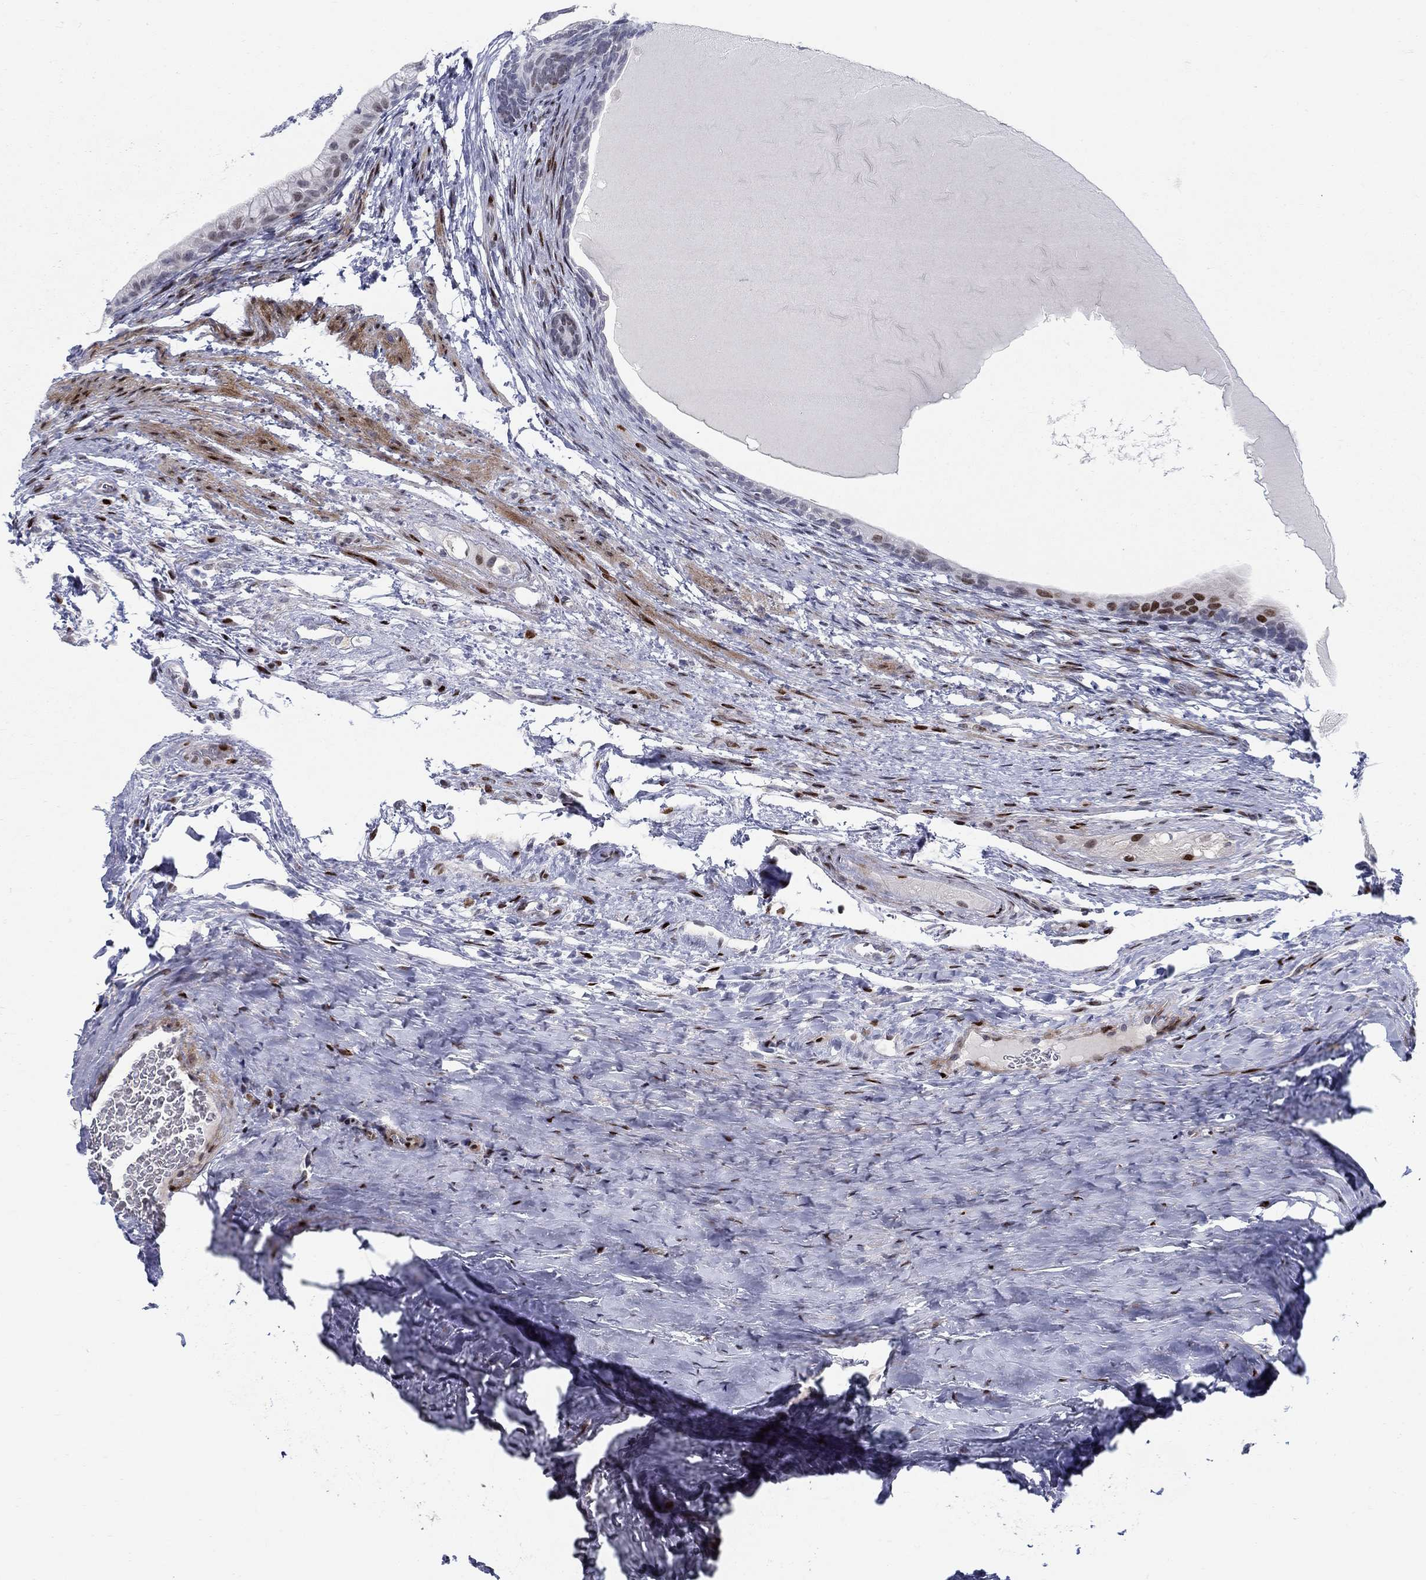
{"staining": {"intensity": "strong", "quantity": "<25%", "location": "nuclear"}, "tissue": "testis cancer", "cell_type": "Tumor cells", "image_type": "cancer", "snomed": [{"axis": "morphology", "description": "Carcinoma, Embryonal, NOS"}, {"axis": "topography", "description": "Testis"}], "caption": "IHC image of neoplastic tissue: human testis cancer (embryonal carcinoma) stained using immunohistochemistry (IHC) exhibits medium levels of strong protein expression localized specifically in the nuclear of tumor cells, appearing as a nuclear brown color.", "gene": "RAPGEF5", "patient": {"sex": "male", "age": 24}}